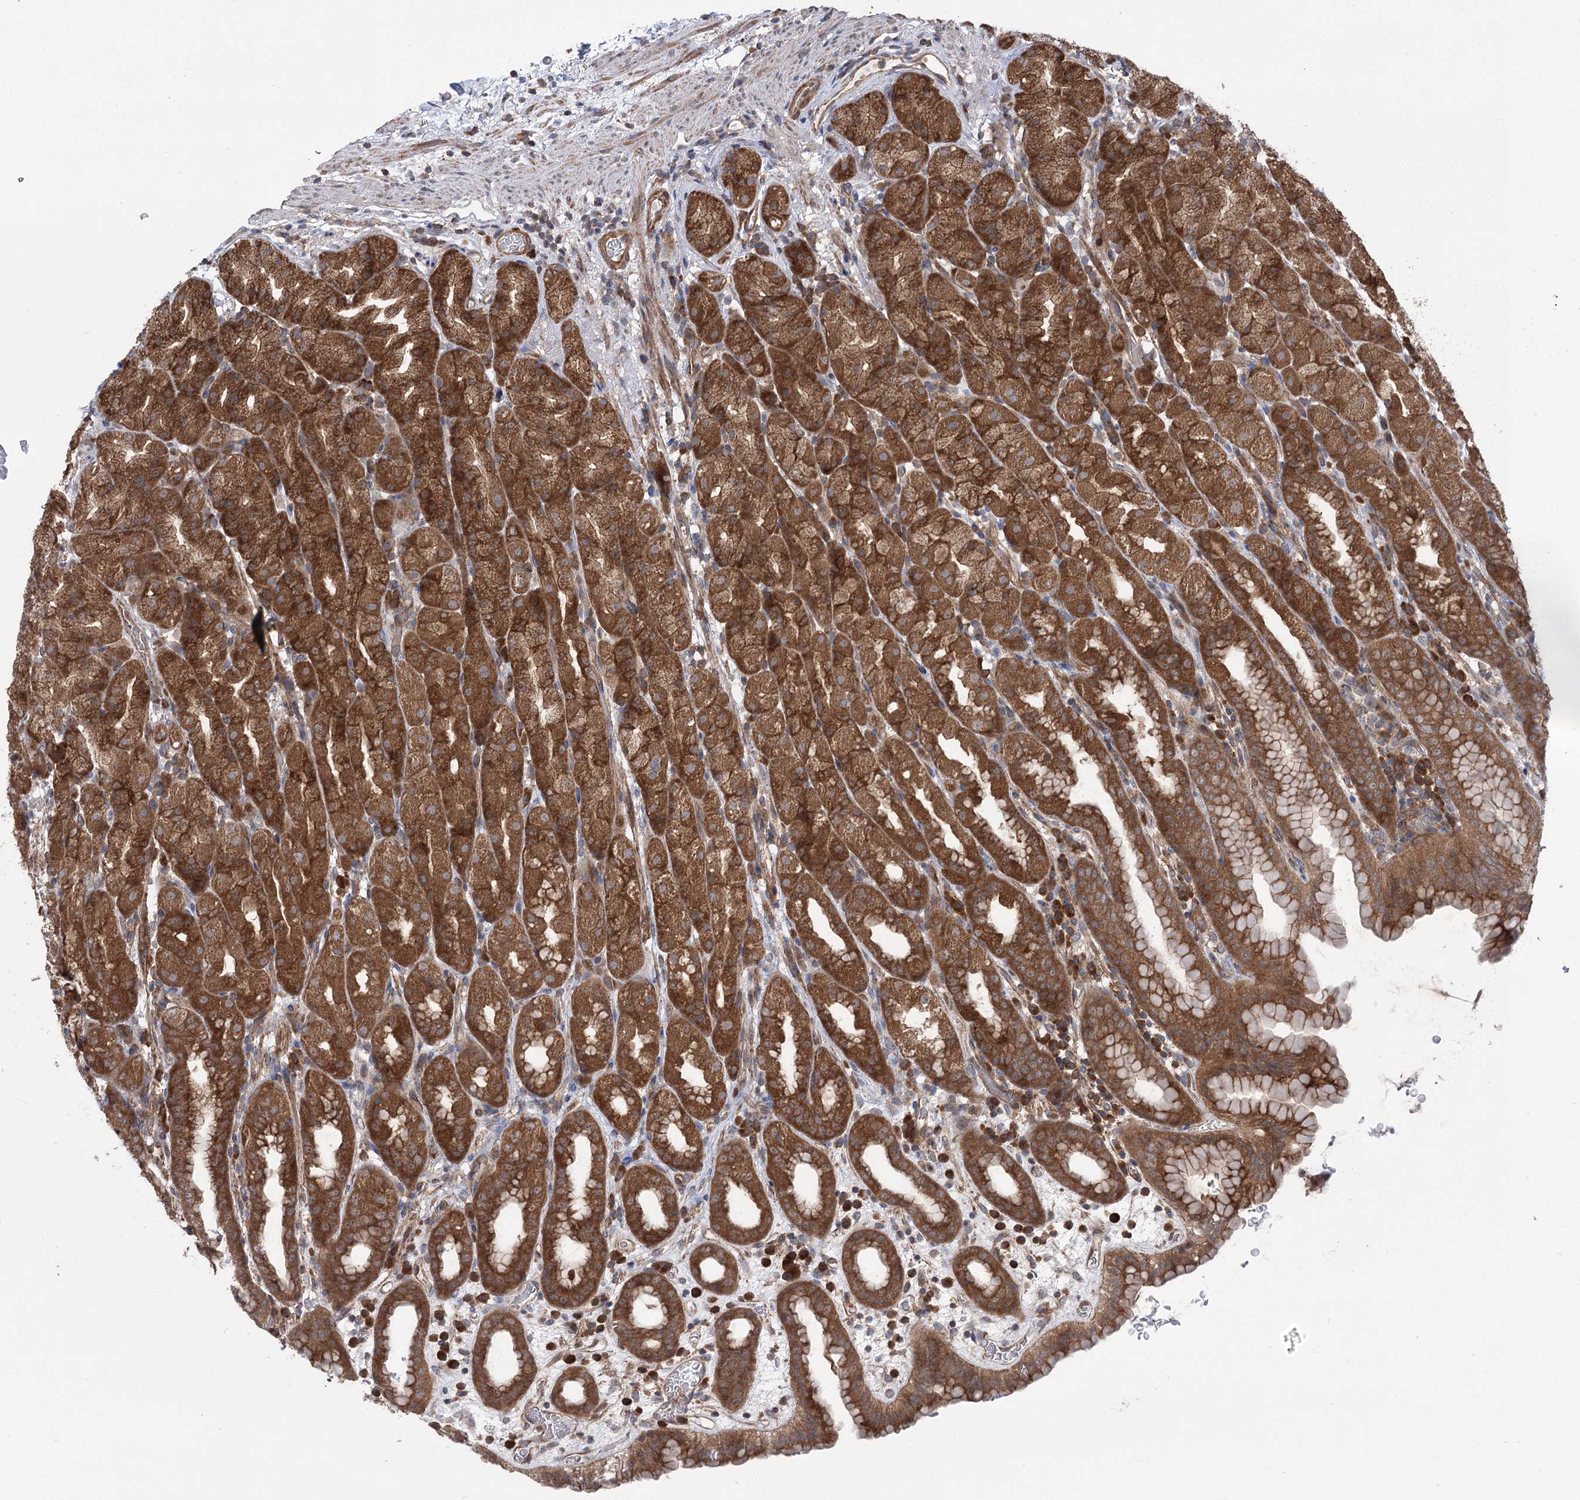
{"staining": {"intensity": "strong", "quantity": ">75%", "location": "cytoplasmic/membranous"}, "tissue": "stomach", "cell_type": "Glandular cells", "image_type": "normal", "snomed": [{"axis": "morphology", "description": "Normal tissue, NOS"}, {"axis": "topography", "description": "Stomach, upper"}], "caption": "Human stomach stained with a brown dye exhibits strong cytoplasmic/membranous positive expression in about >75% of glandular cells.", "gene": "VPS37B", "patient": {"sex": "male", "age": 68}}